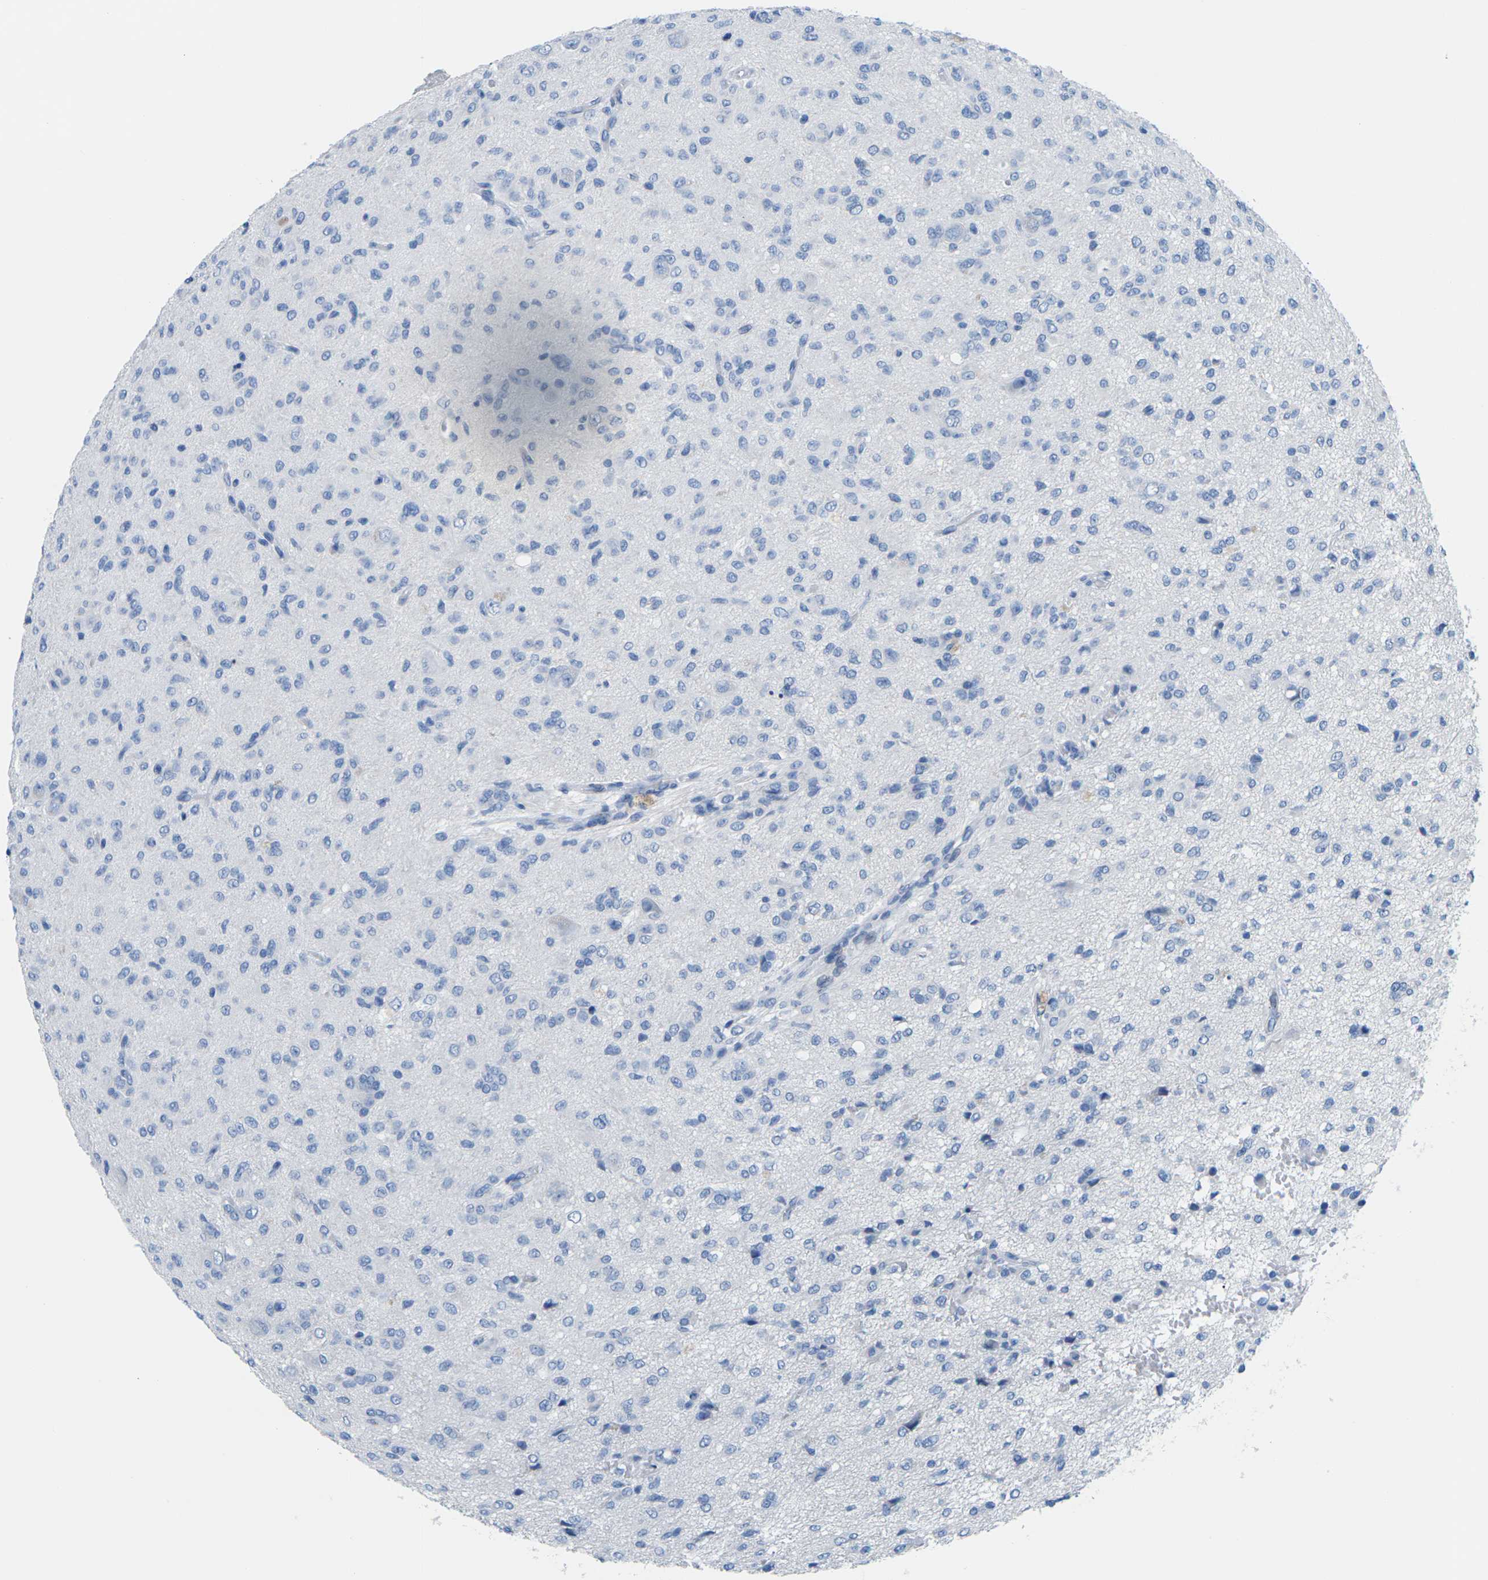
{"staining": {"intensity": "negative", "quantity": "none", "location": "none"}, "tissue": "glioma", "cell_type": "Tumor cells", "image_type": "cancer", "snomed": [{"axis": "morphology", "description": "Glioma, malignant, High grade"}, {"axis": "topography", "description": "Brain"}], "caption": "Immunohistochemistry micrograph of human glioma stained for a protein (brown), which reveals no staining in tumor cells.", "gene": "SLC12A1", "patient": {"sex": "female", "age": 59}}